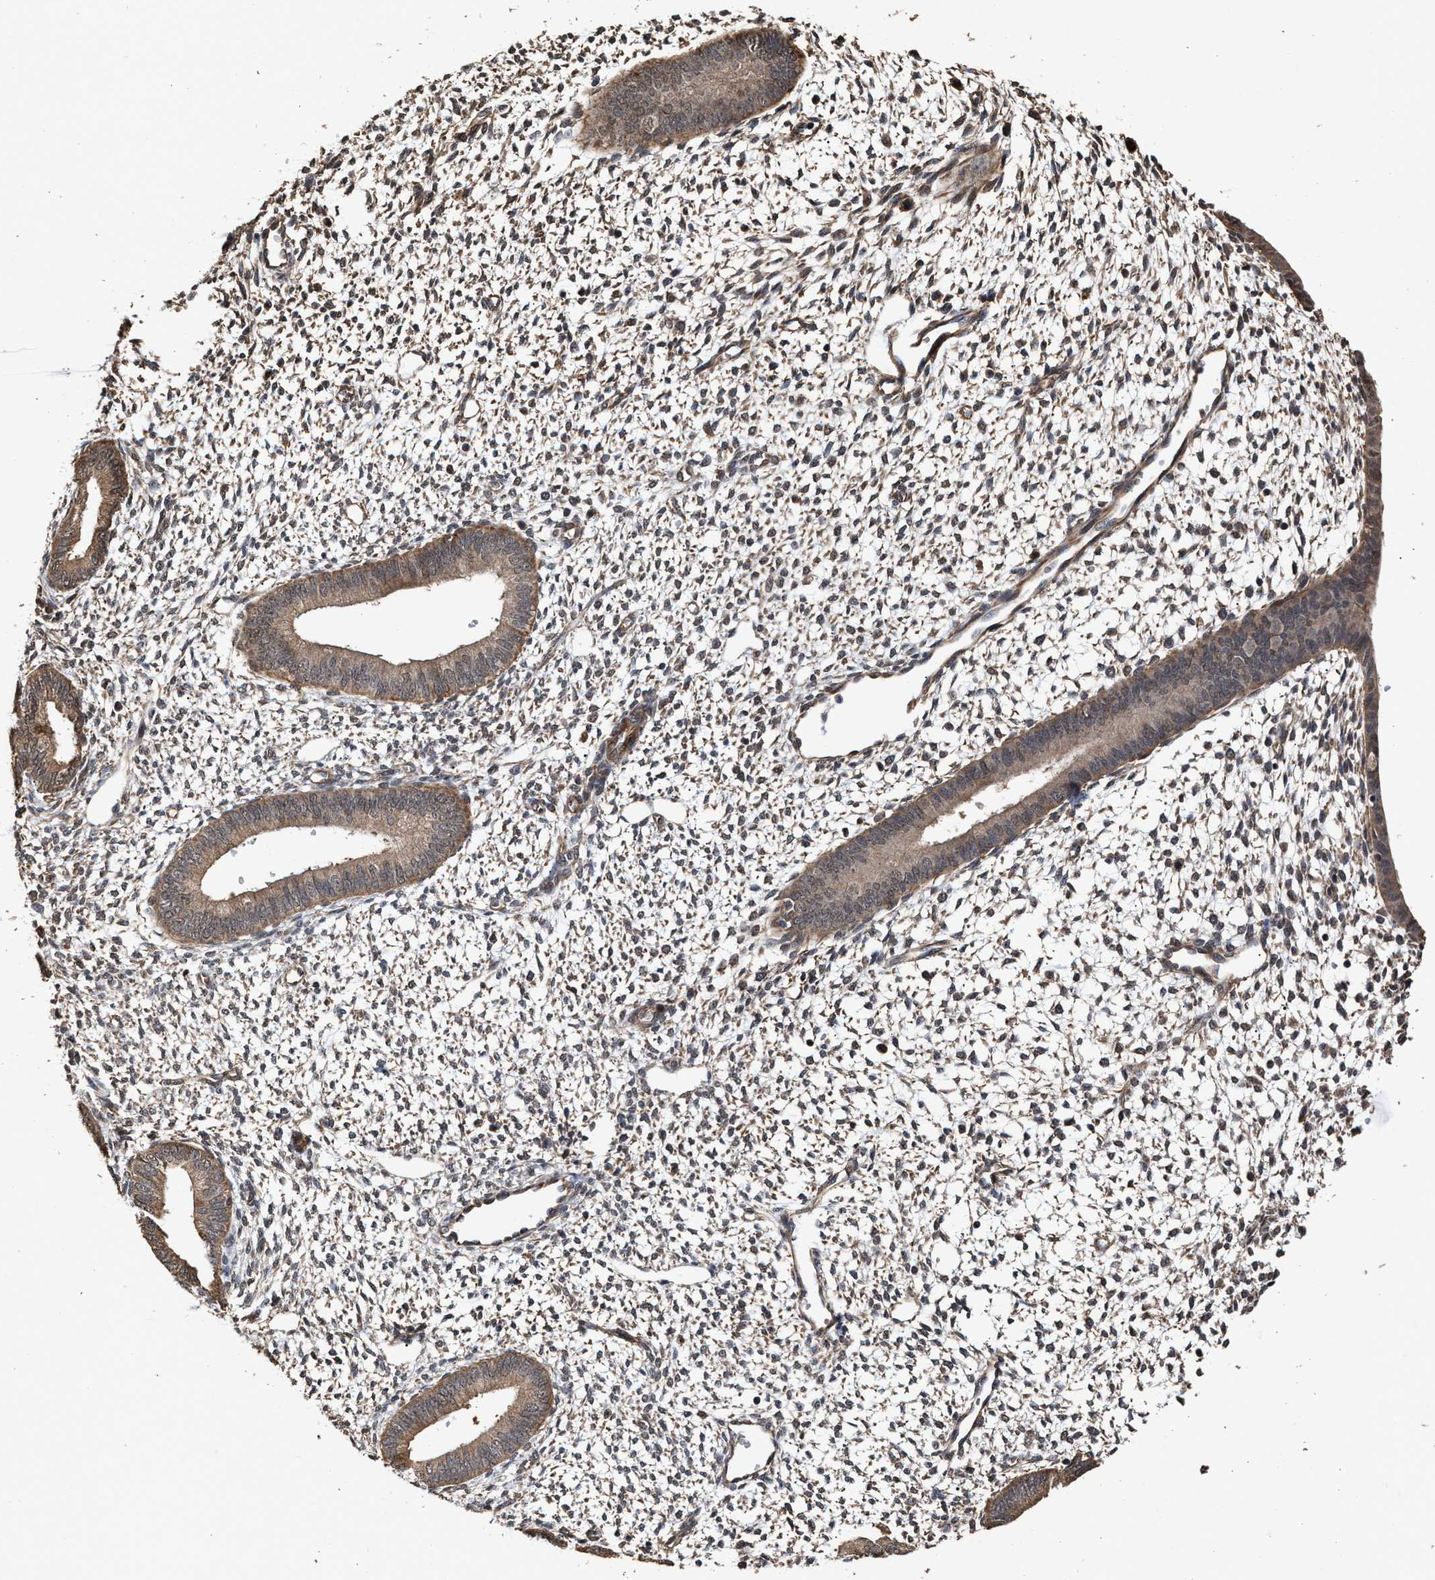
{"staining": {"intensity": "moderate", "quantity": ">75%", "location": "cytoplasmic/membranous,nuclear"}, "tissue": "endometrium", "cell_type": "Cells in endometrial stroma", "image_type": "normal", "snomed": [{"axis": "morphology", "description": "Normal tissue, NOS"}, {"axis": "topography", "description": "Endometrium"}], "caption": "An immunohistochemistry (IHC) histopathology image of normal tissue is shown. Protein staining in brown highlights moderate cytoplasmic/membranous,nuclear positivity in endometrium within cells in endometrial stroma. (DAB IHC with brightfield microscopy, high magnification).", "gene": "ZNHIT6", "patient": {"sex": "female", "age": 46}}